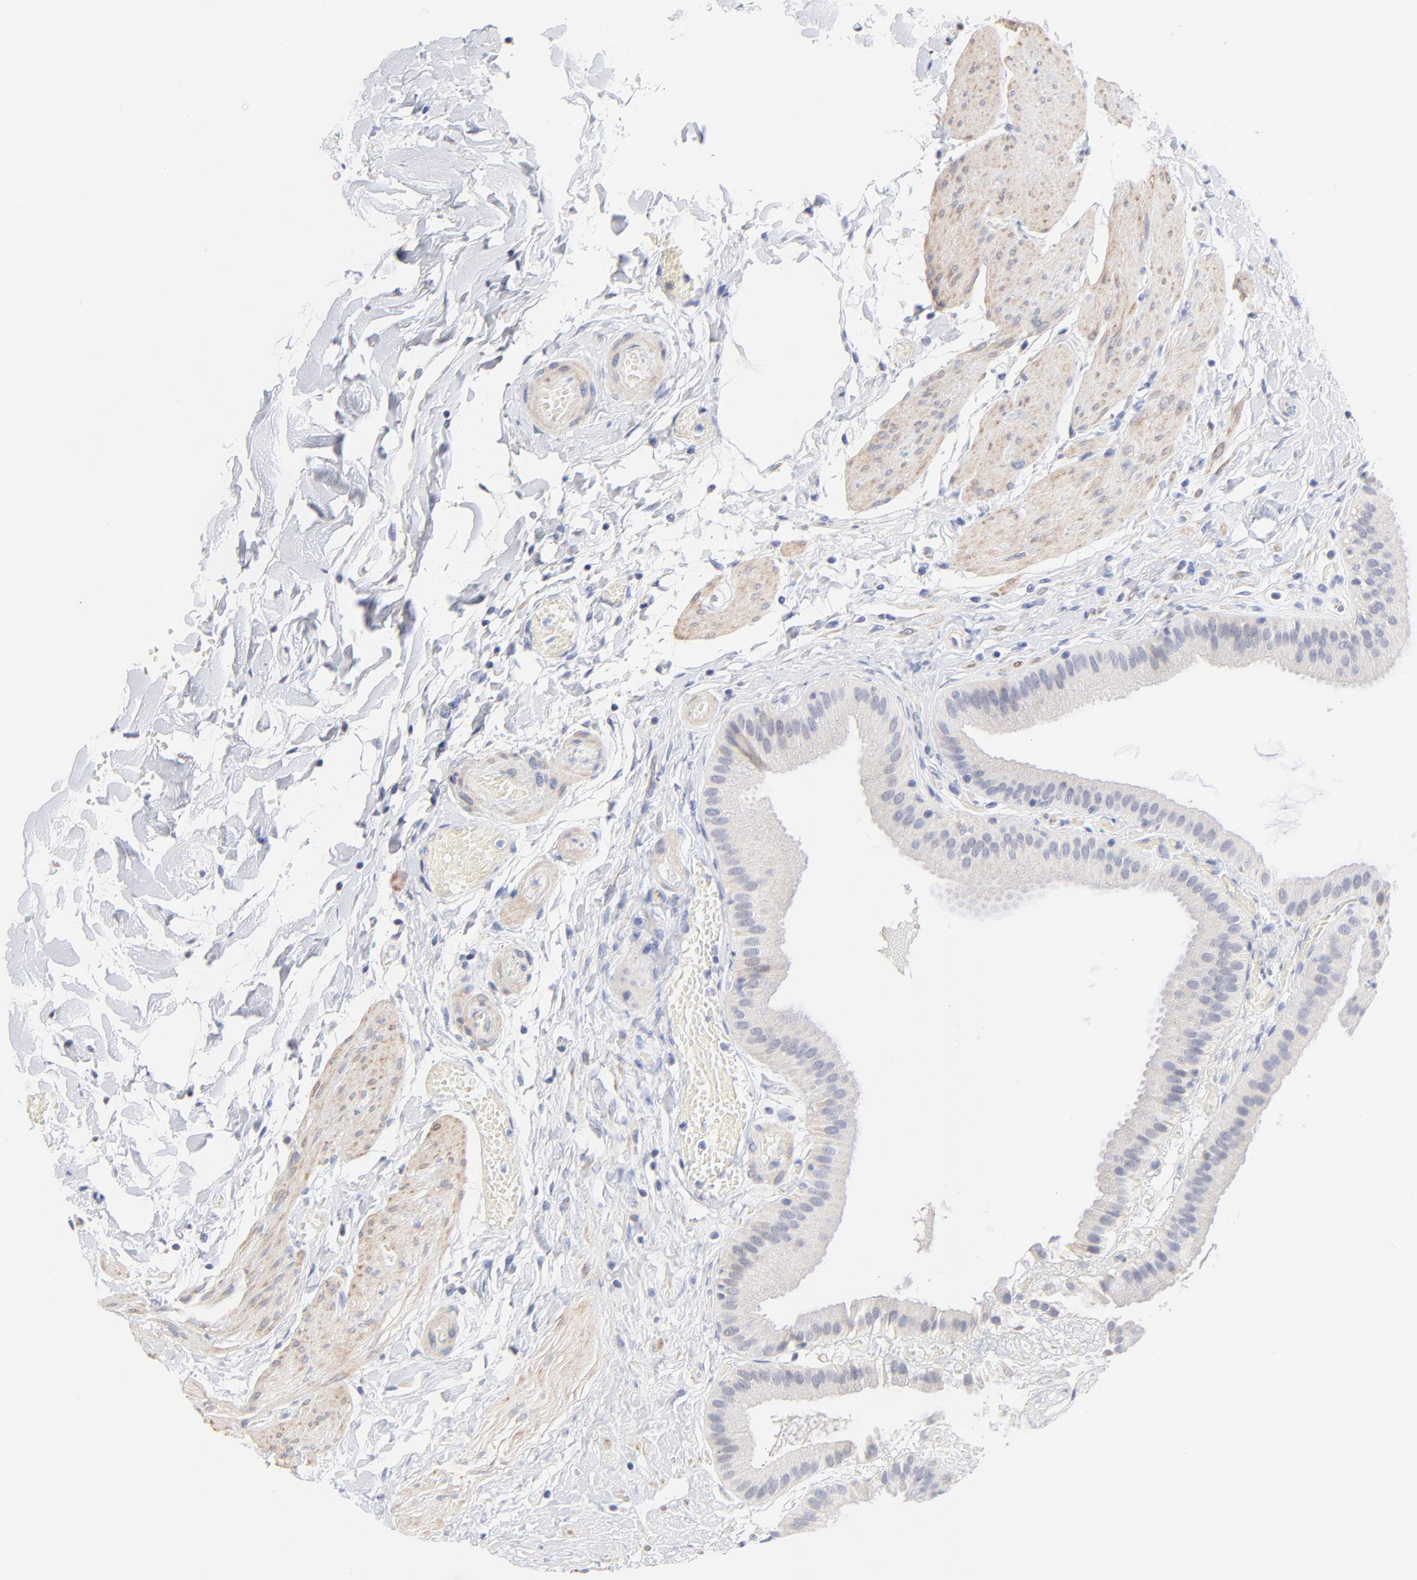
{"staining": {"intensity": "weak", "quantity": "25%-75%", "location": "cytoplasmic/membranous"}, "tissue": "gallbladder", "cell_type": "Glandular cells", "image_type": "normal", "snomed": [{"axis": "morphology", "description": "Normal tissue, NOS"}, {"axis": "topography", "description": "Gallbladder"}], "caption": "Immunohistochemistry micrograph of normal gallbladder: human gallbladder stained using IHC reveals low levels of weak protein expression localized specifically in the cytoplasmic/membranous of glandular cells, appearing as a cytoplasmic/membranous brown color.", "gene": "TWNK", "patient": {"sex": "female", "age": 63}}